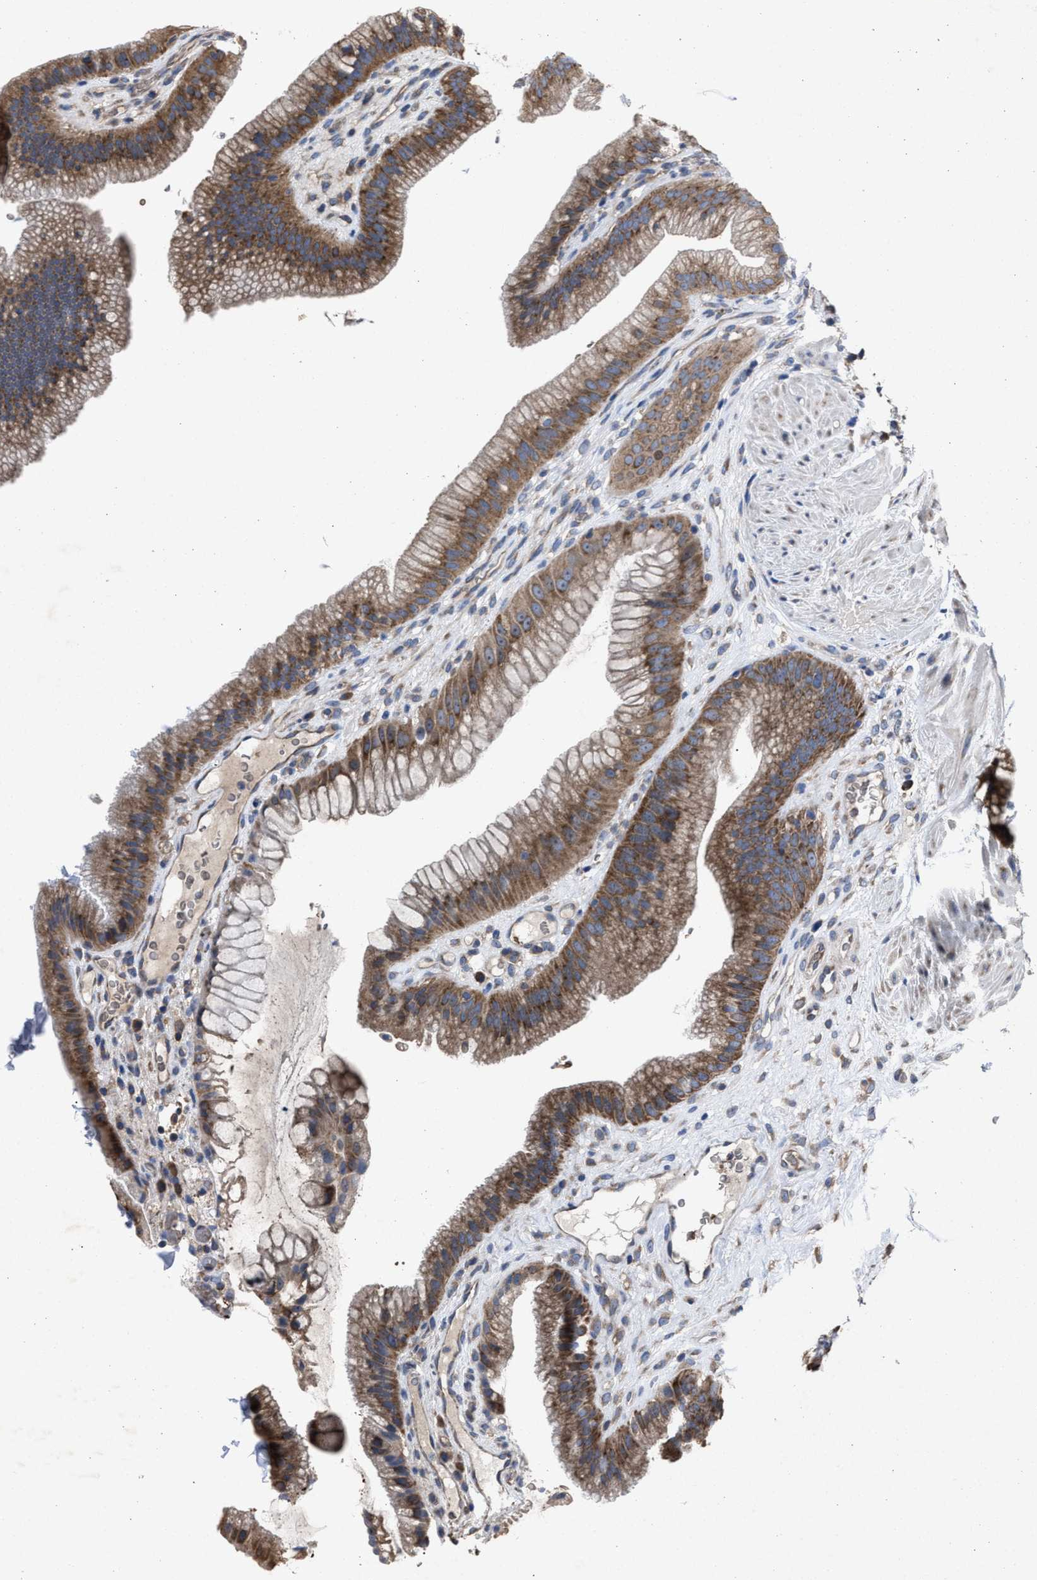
{"staining": {"intensity": "strong", "quantity": ">75%", "location": "cytoplasmic/membranous"}, "tissue": "gallbladder", "cell_type": "Glandular cells", "image_type": "normal", "snomed": [{"axis": "morphology", "description": "Normal tissue, NOS"}, {"axis": "topography", "description": "Gallbladder"}], "caption": "Immunohistochemical staining of normal gallbladder shows high levels of strong cytoplasmic/membranous staining in about >75% of glandular cells.", "gene": "UPF1", "patient": {"sex": "male", "age": 49}}